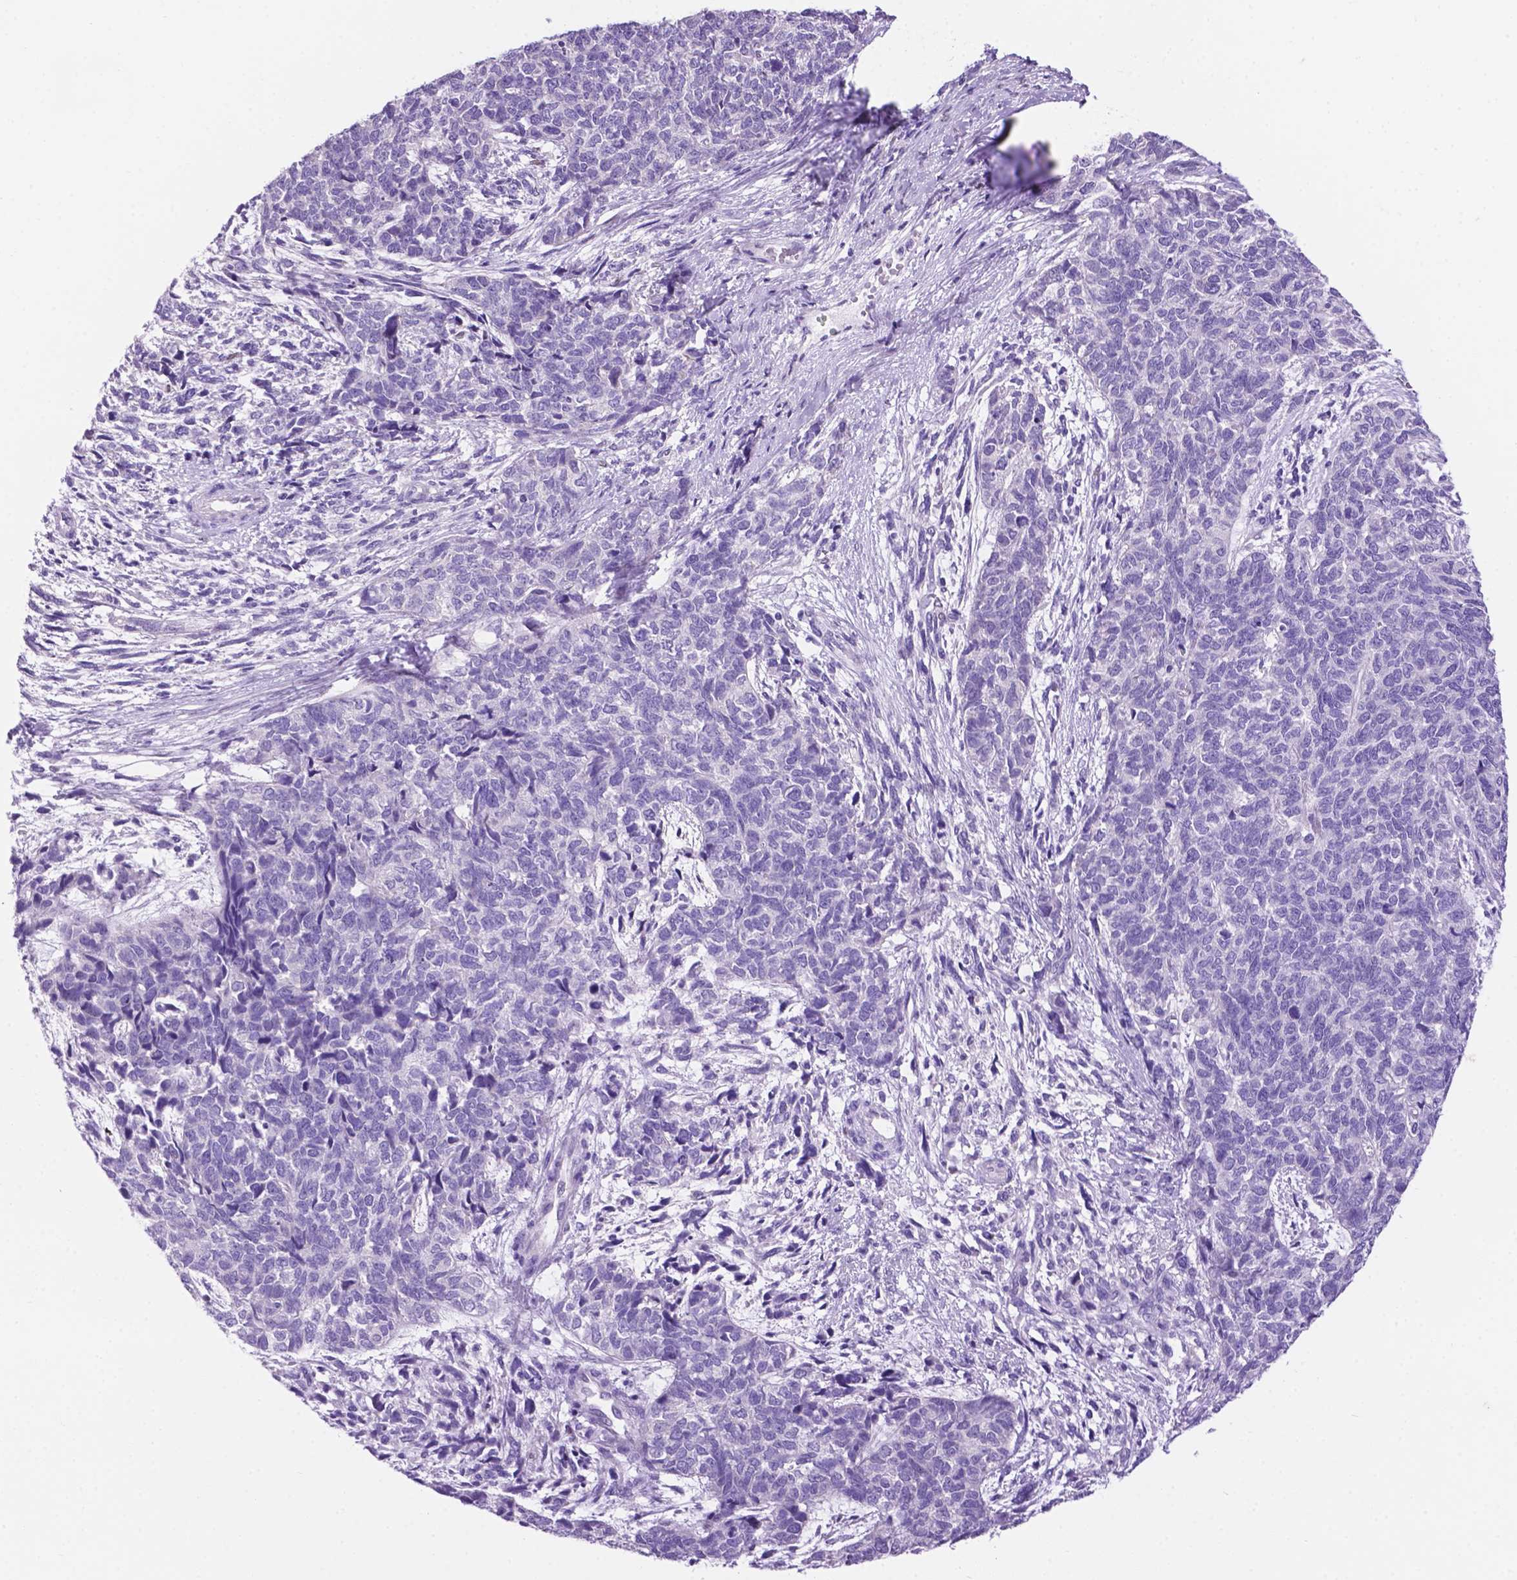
{"staining": {"intensity": "negative", "quantity": "none", "location": "none"}, "tissue": "cervical cancer", "cell_type": "Tumor cells", "image_type": "cancer", "snomed": [{"axis": "morphology", "description": "Squamous cell carcinoma, NOS"}, {"axis": "topography", "description": "Cervix"}], "caption": "This photomicrograph is of cervical squamous cell carcinoma stained with immunohistochemistry (IHC) to label a protein in brown with the nuclei are counter-stained blue. There is no staining in tumor cells. (Immunohistochemistry, brightfield microscopy, high magnification).", "gene": "TMEM210", "patient": {"sex": "female", "age": 63}}